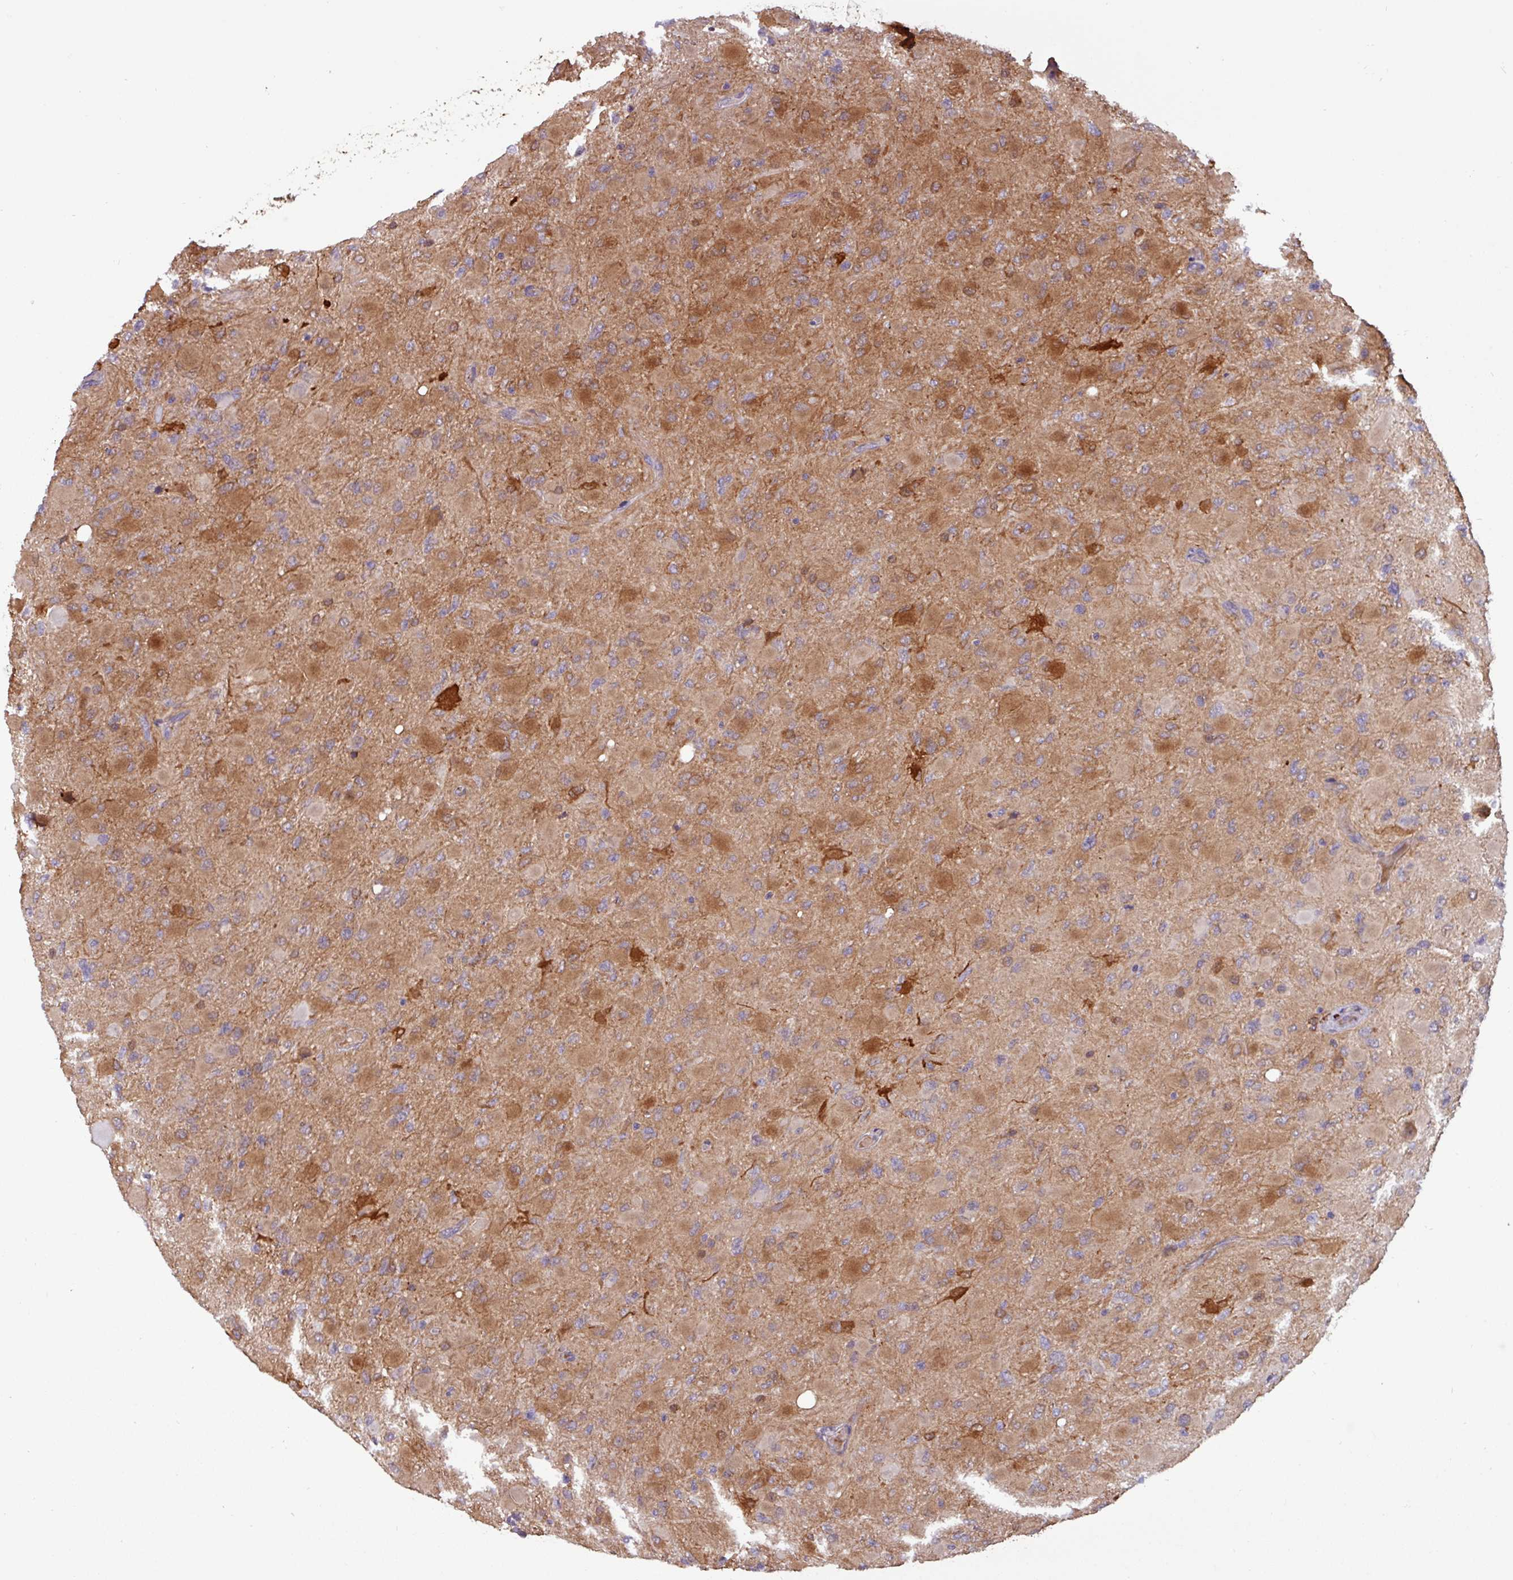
{"staining": {"intensity": "moderate", "quantity": "<25%", "location": "cytoplasmic/membranous"}, "tissue": "glioma", "cell_type": "Tumor cells", "image_type": "cancer", "snomed": [{"axis": "morphology", "description": "Glioma, malignant, High grade"}, {"axis": "topography", "description": "Cerebral cortex"}], "caption": "Immunohistochemical staining of malignant glioma (high-grade) shows moderate cytoplasmic/membranous protein staining in approximately <25% of tumor cells. Nuclei are stained in blue.", "gene": "PCED1A", "patient": {"sex": "female", "age": 36}}